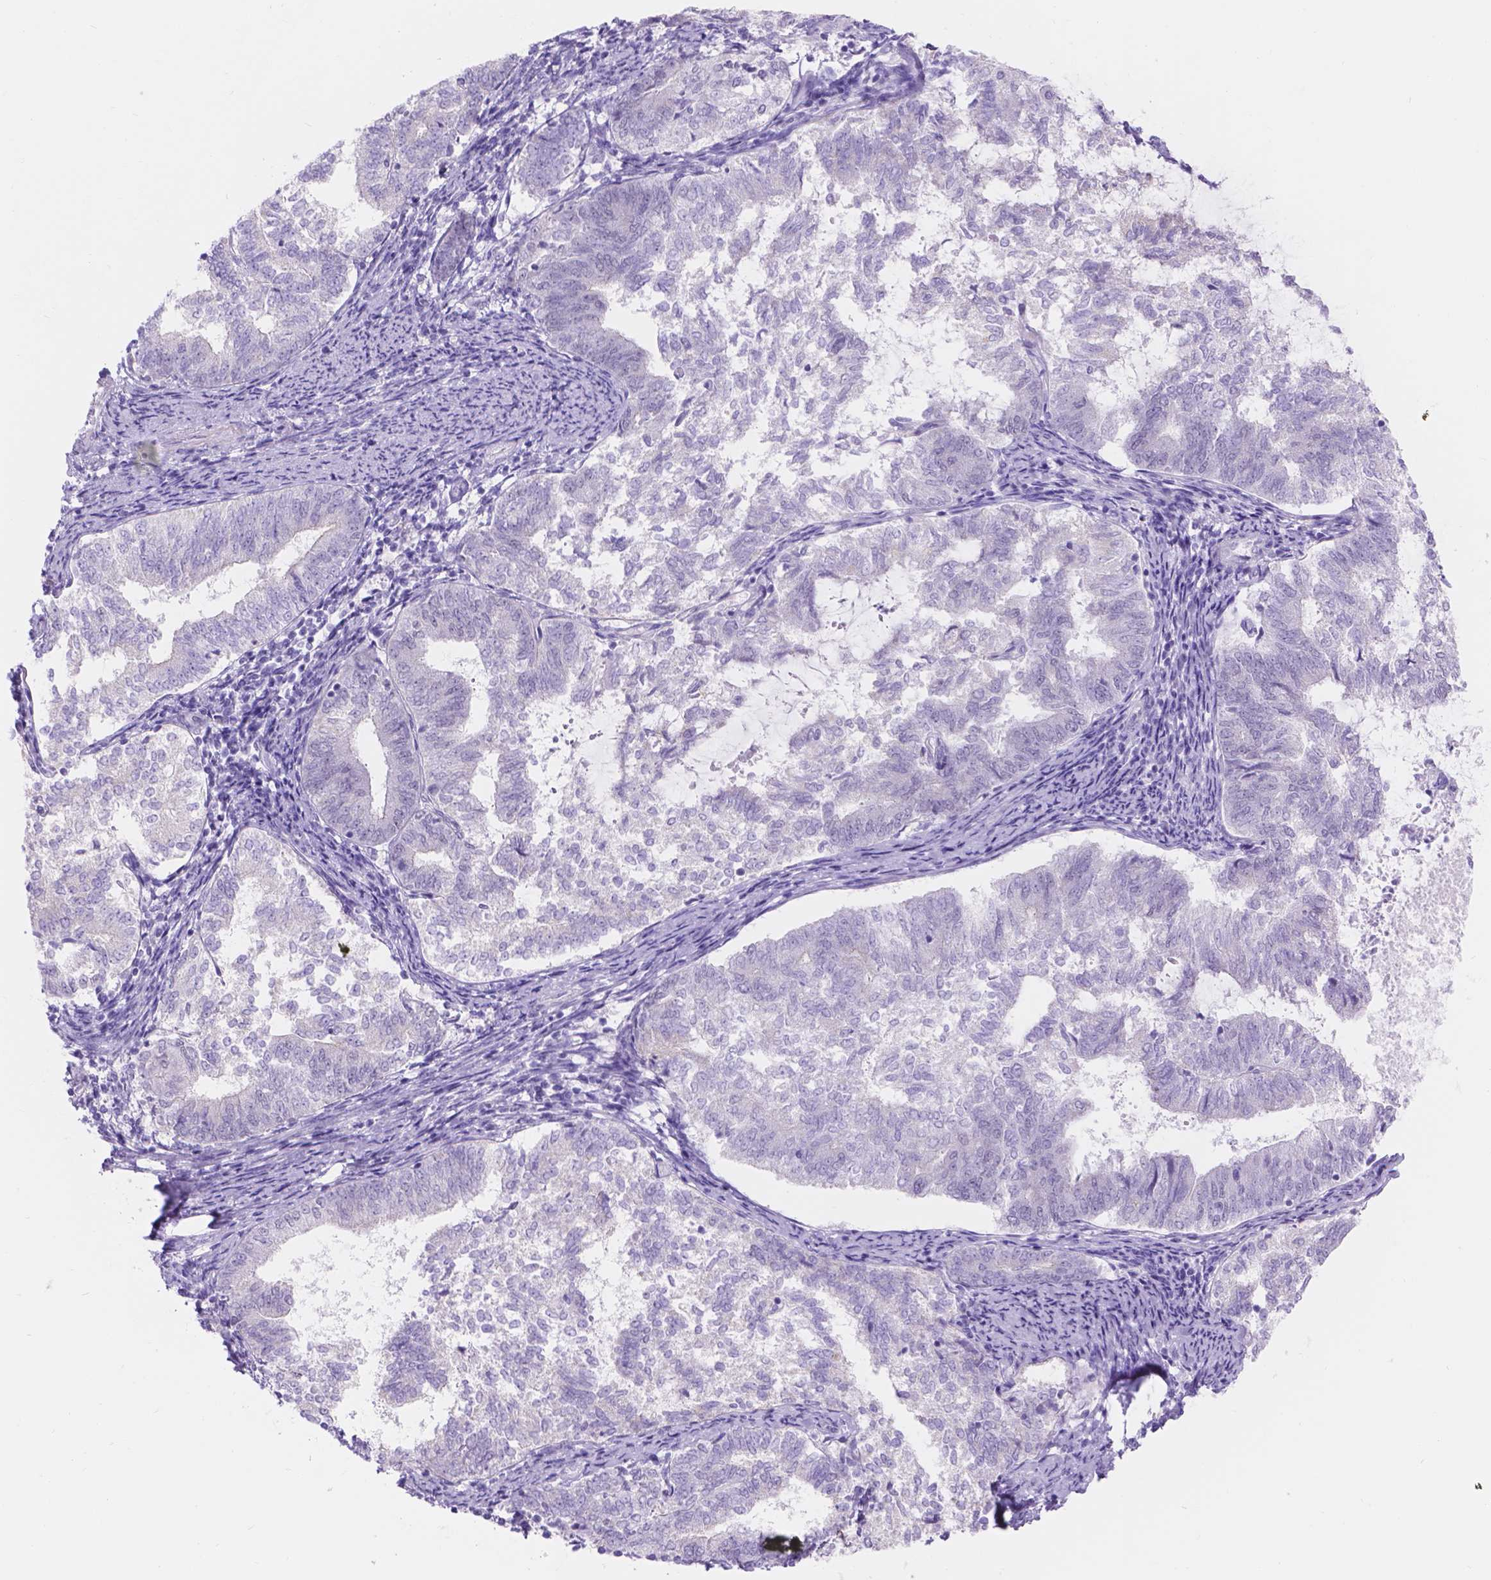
{"staining": {"intensity": "negative", "quantity": "none", "location": "none"}, "tissue": "endometrial cancer", "cell_type": "Tumor cells", "image_type": "cancer", "snomed": [{"axis": "morphology", "description": "Adenocarcinoma, NOS"}, {"axis": "topography", "description": "Endometrium"}], "caption": "DAB immunohistochemical staining of adenocarcinoma (endometrial) exhibits no significant expression in tumor cells.", "gene": "DCC", "patient": {"sex": "female", "age": 65}}